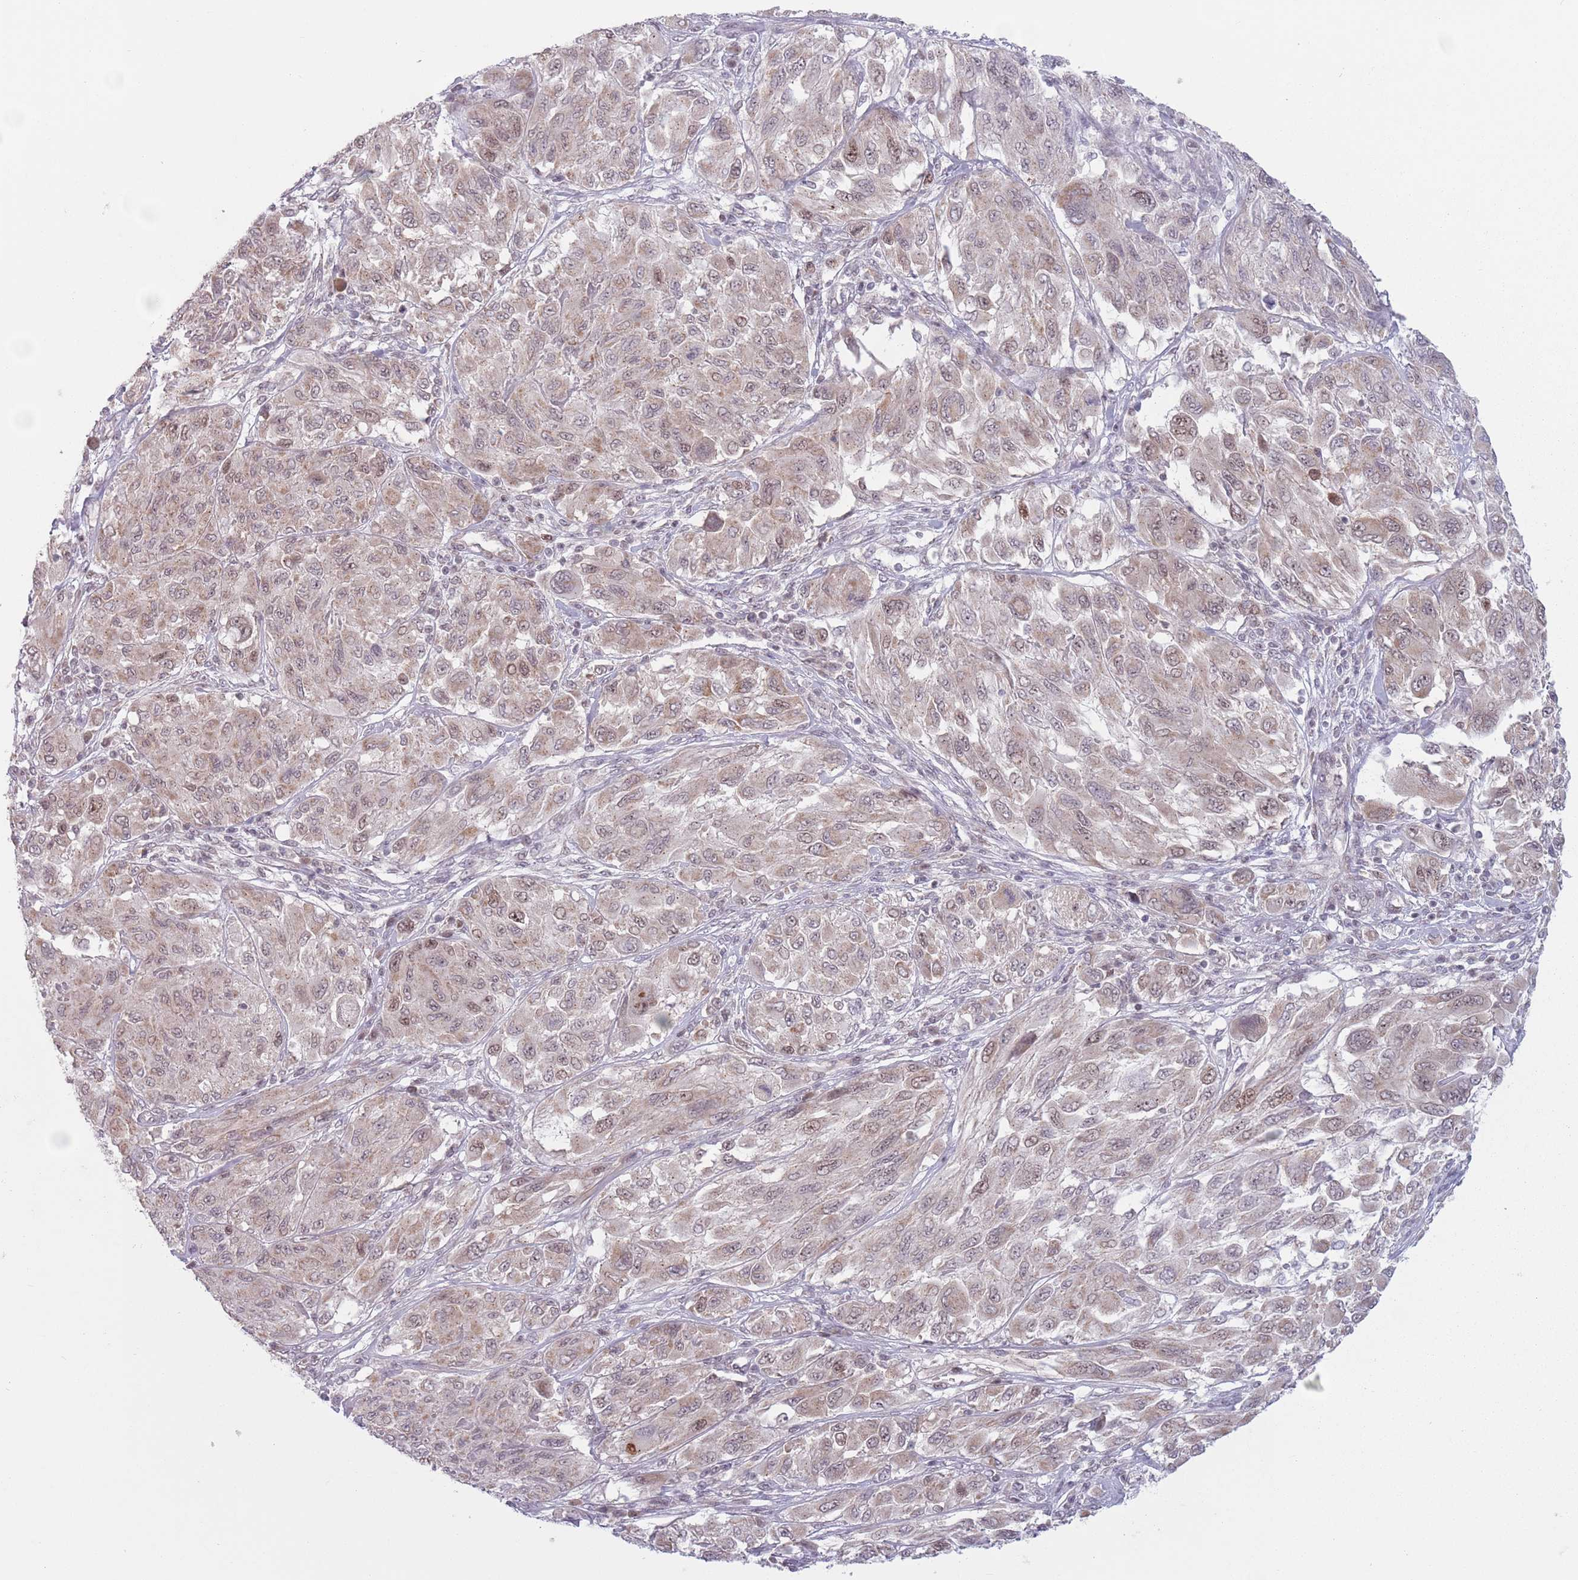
{"staining": {"intensity": "moderate", "quantity": "<25%", "location": "nuclear"}, "tissue": "melanoma", "cell_type": "Tumor cells", "image_type": "cancer", "snomed": [{"axis": "morphology", "description": "Malignant melanoma, NOS"}, {"axis": "topography", "description": "Skin"}], "caption": "Brown immunohistochemical staining in malignant melanoma displays moderate nuclear expression in about <25% of tumor cells. (Stains: DAB in brown, nuclei in blue, Microscopy: brightfield microscopy at high magnification).", "gene": "MRPL34", "patient": {"sex": "female", "age": 91}}